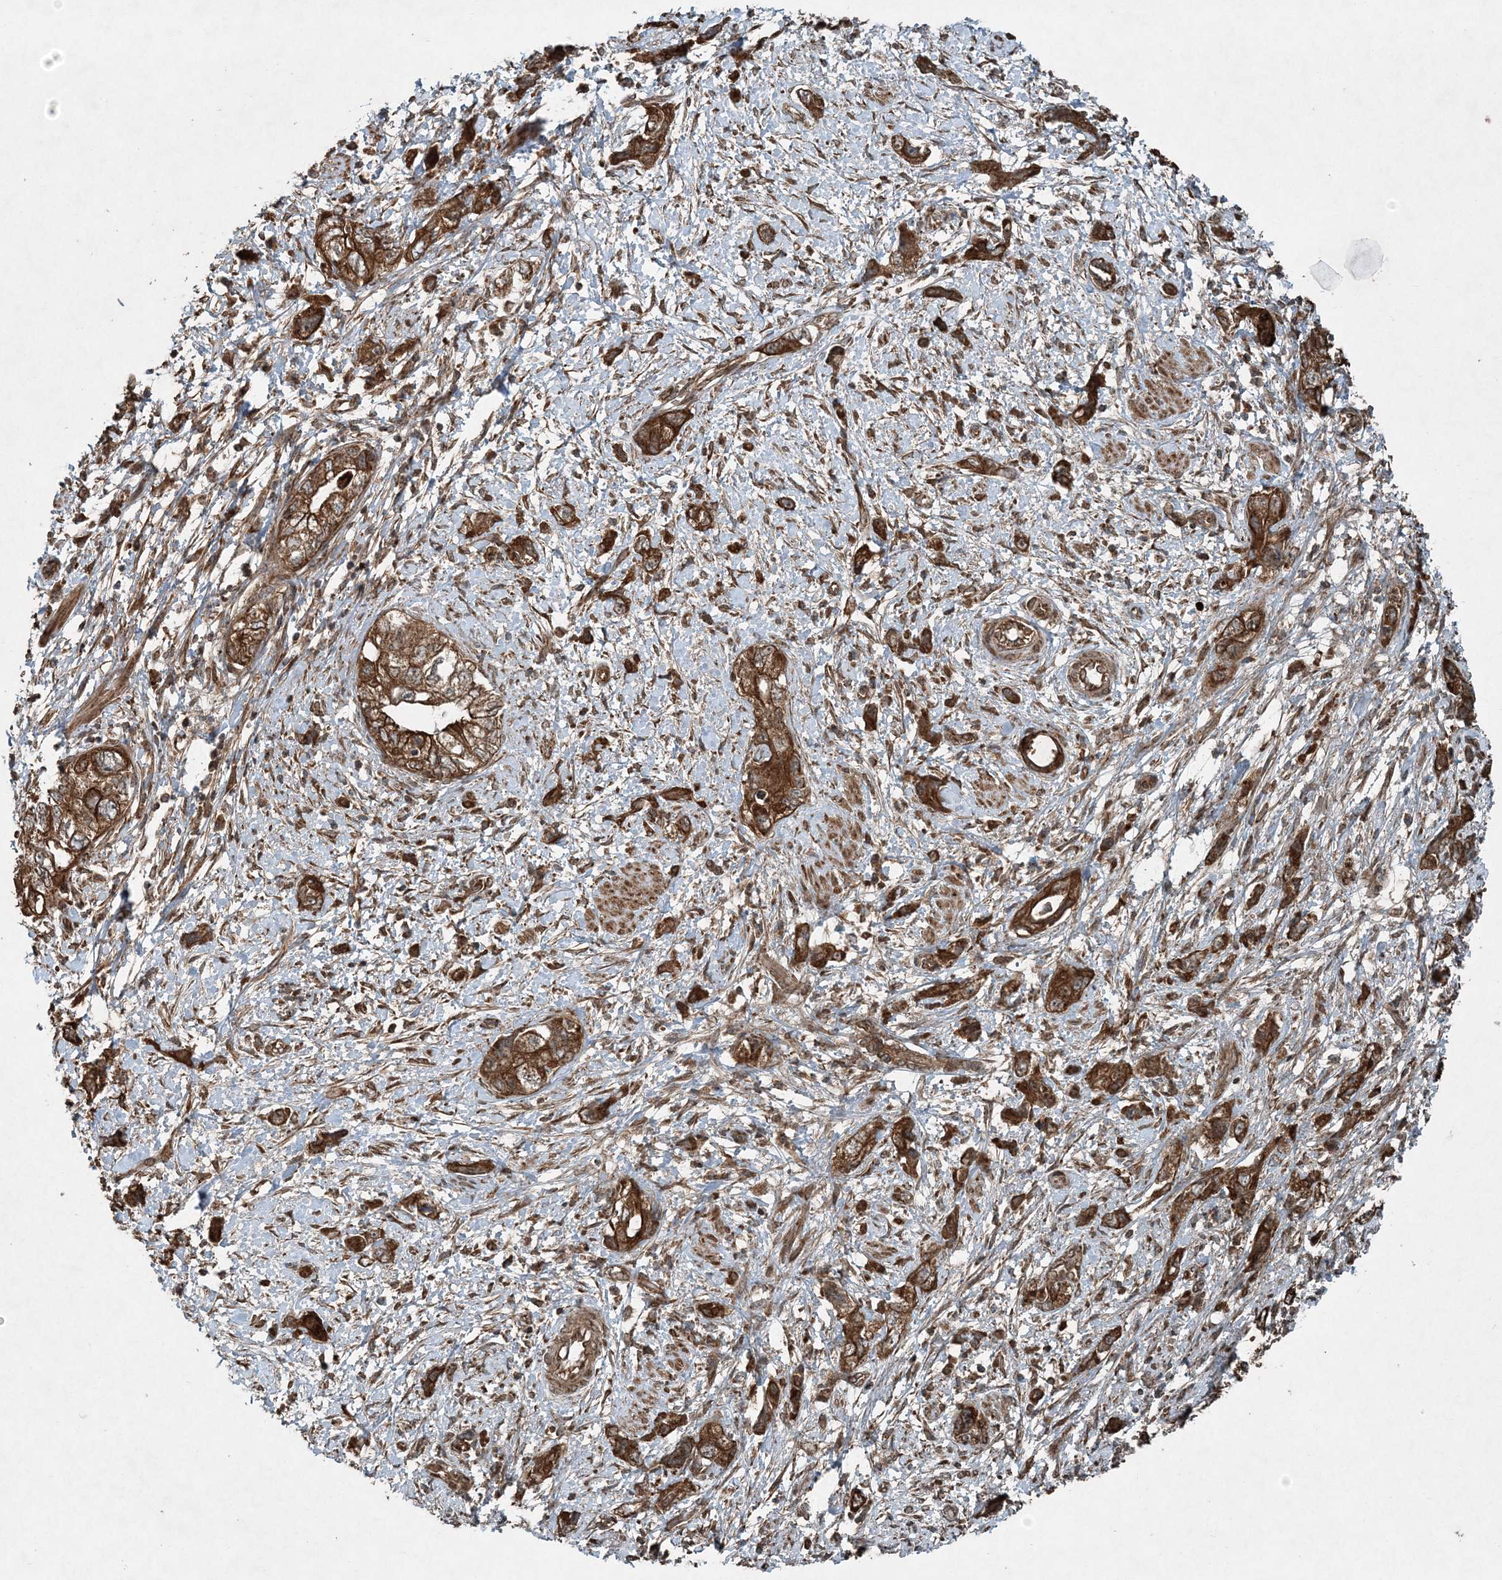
{"staining": {"intensity": "strong", "quantity": ">75%", "location": "cytoplasmic/membranous"}, "tissue": "pancreatic cancer", "cell_type": "Tumor cells", "image_type": "cancer", "snomed": [{"axis": "morphology", "description": "Adenocarcinoma, NOS"}, {"axis": "topography", "description": "Pancreas"}], "caption": "Immunohistochemical staining of pancreatic cancer (adenocarcinoma) demonstrates strong cytoplasmic/membranous protein positivity in about >75% of tumor cells. (Brightfield microscopy of DAB IHC at high magnification).", "gene": "COPS7B", "patient": {"sex": "female", "age": 73}}